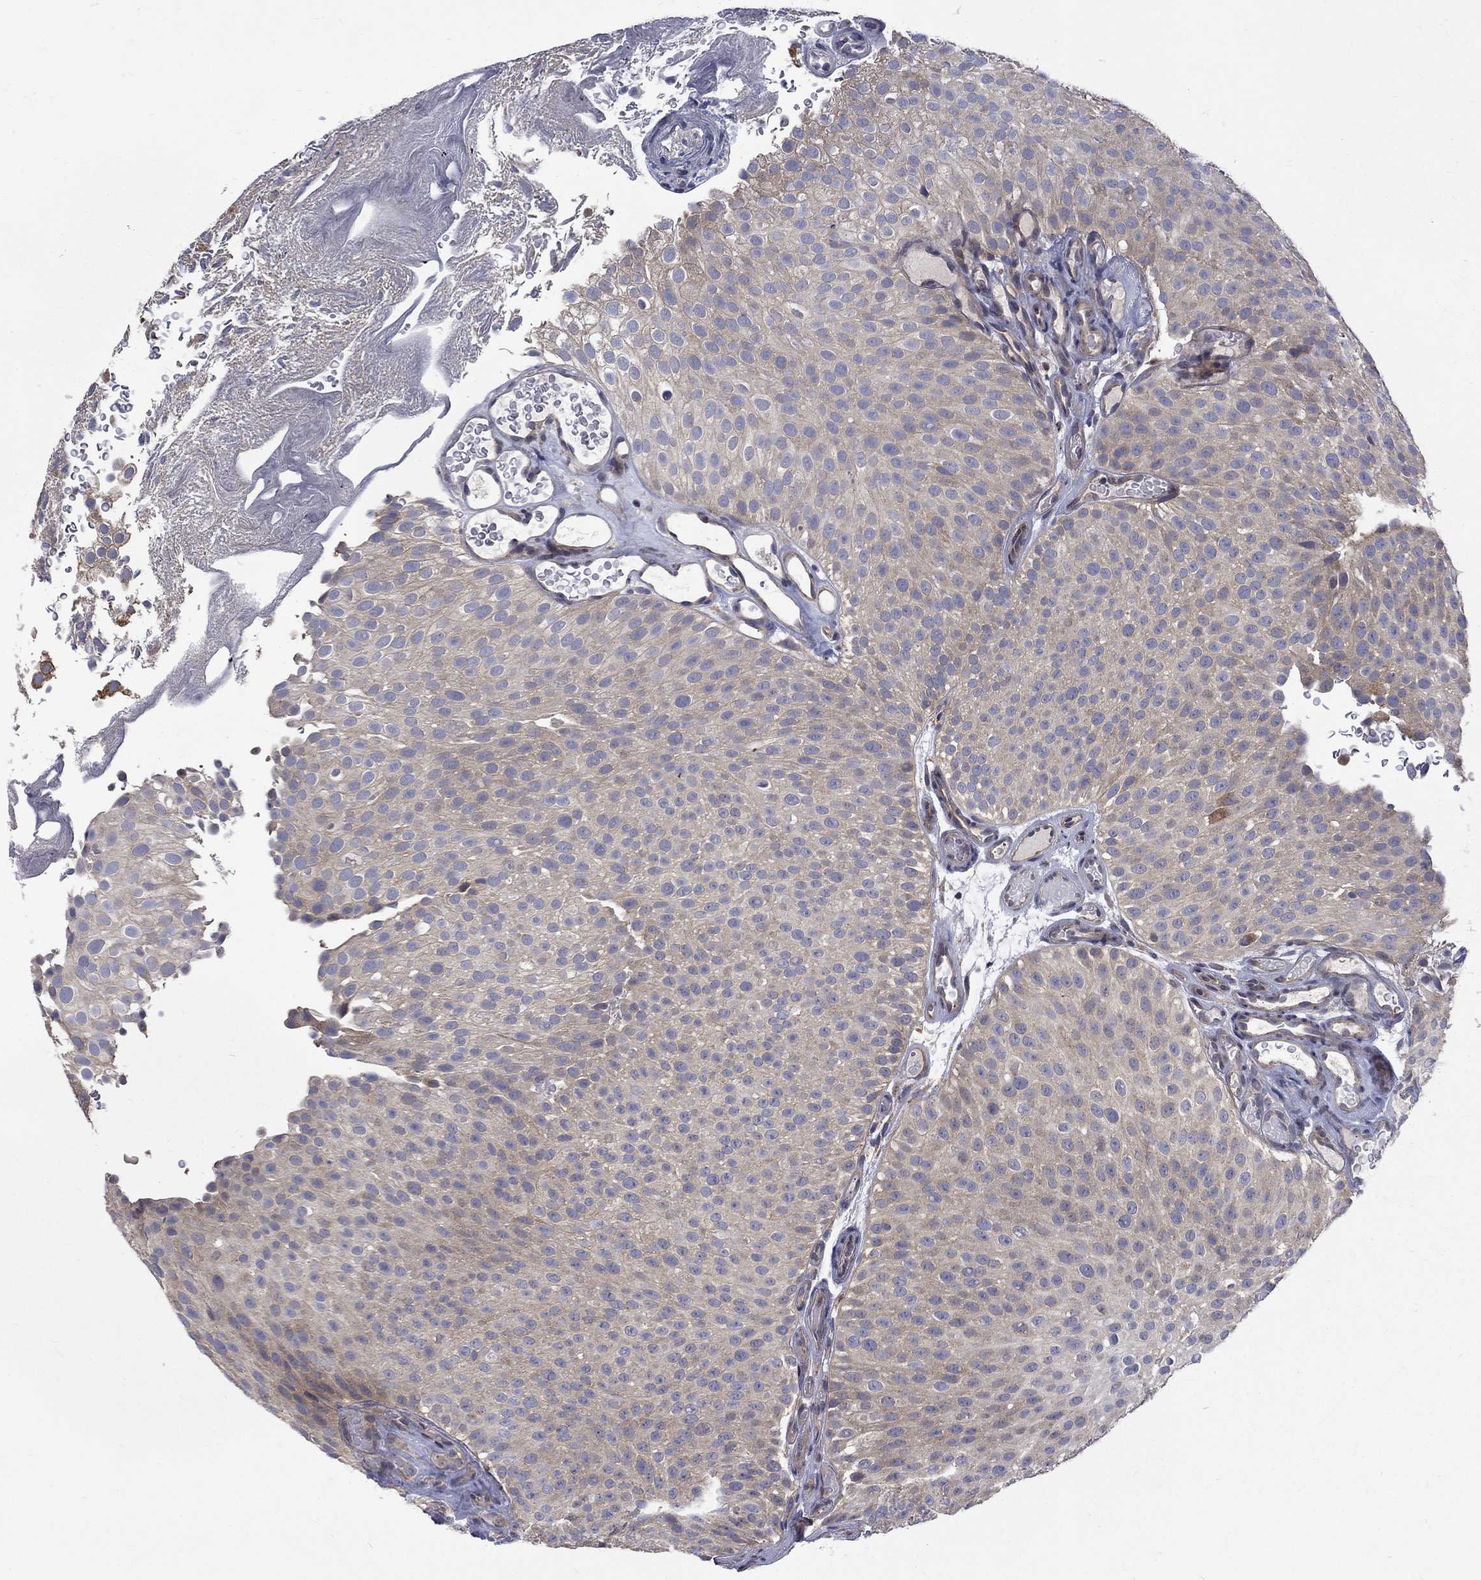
{"staining": {"intensity": "weak", "quantity": ">75%", "location": "cytoplasmic/membranous"}, "tissue": "urothelial cancer", "cell_type": "Tumor cells", "image_type": "cancer", "snomed": [{"axis": "morphology", "description": "Urothelial carcinoma, Low grade"}, {"axis": "topography", "description": "Urinary bladder"}], "caption": "Human urothelial cancer stained with a protein marker displays weak staining in tumor cells.", "gene": "SH2B1", "patient": {"sex": "male", "age": 78}}